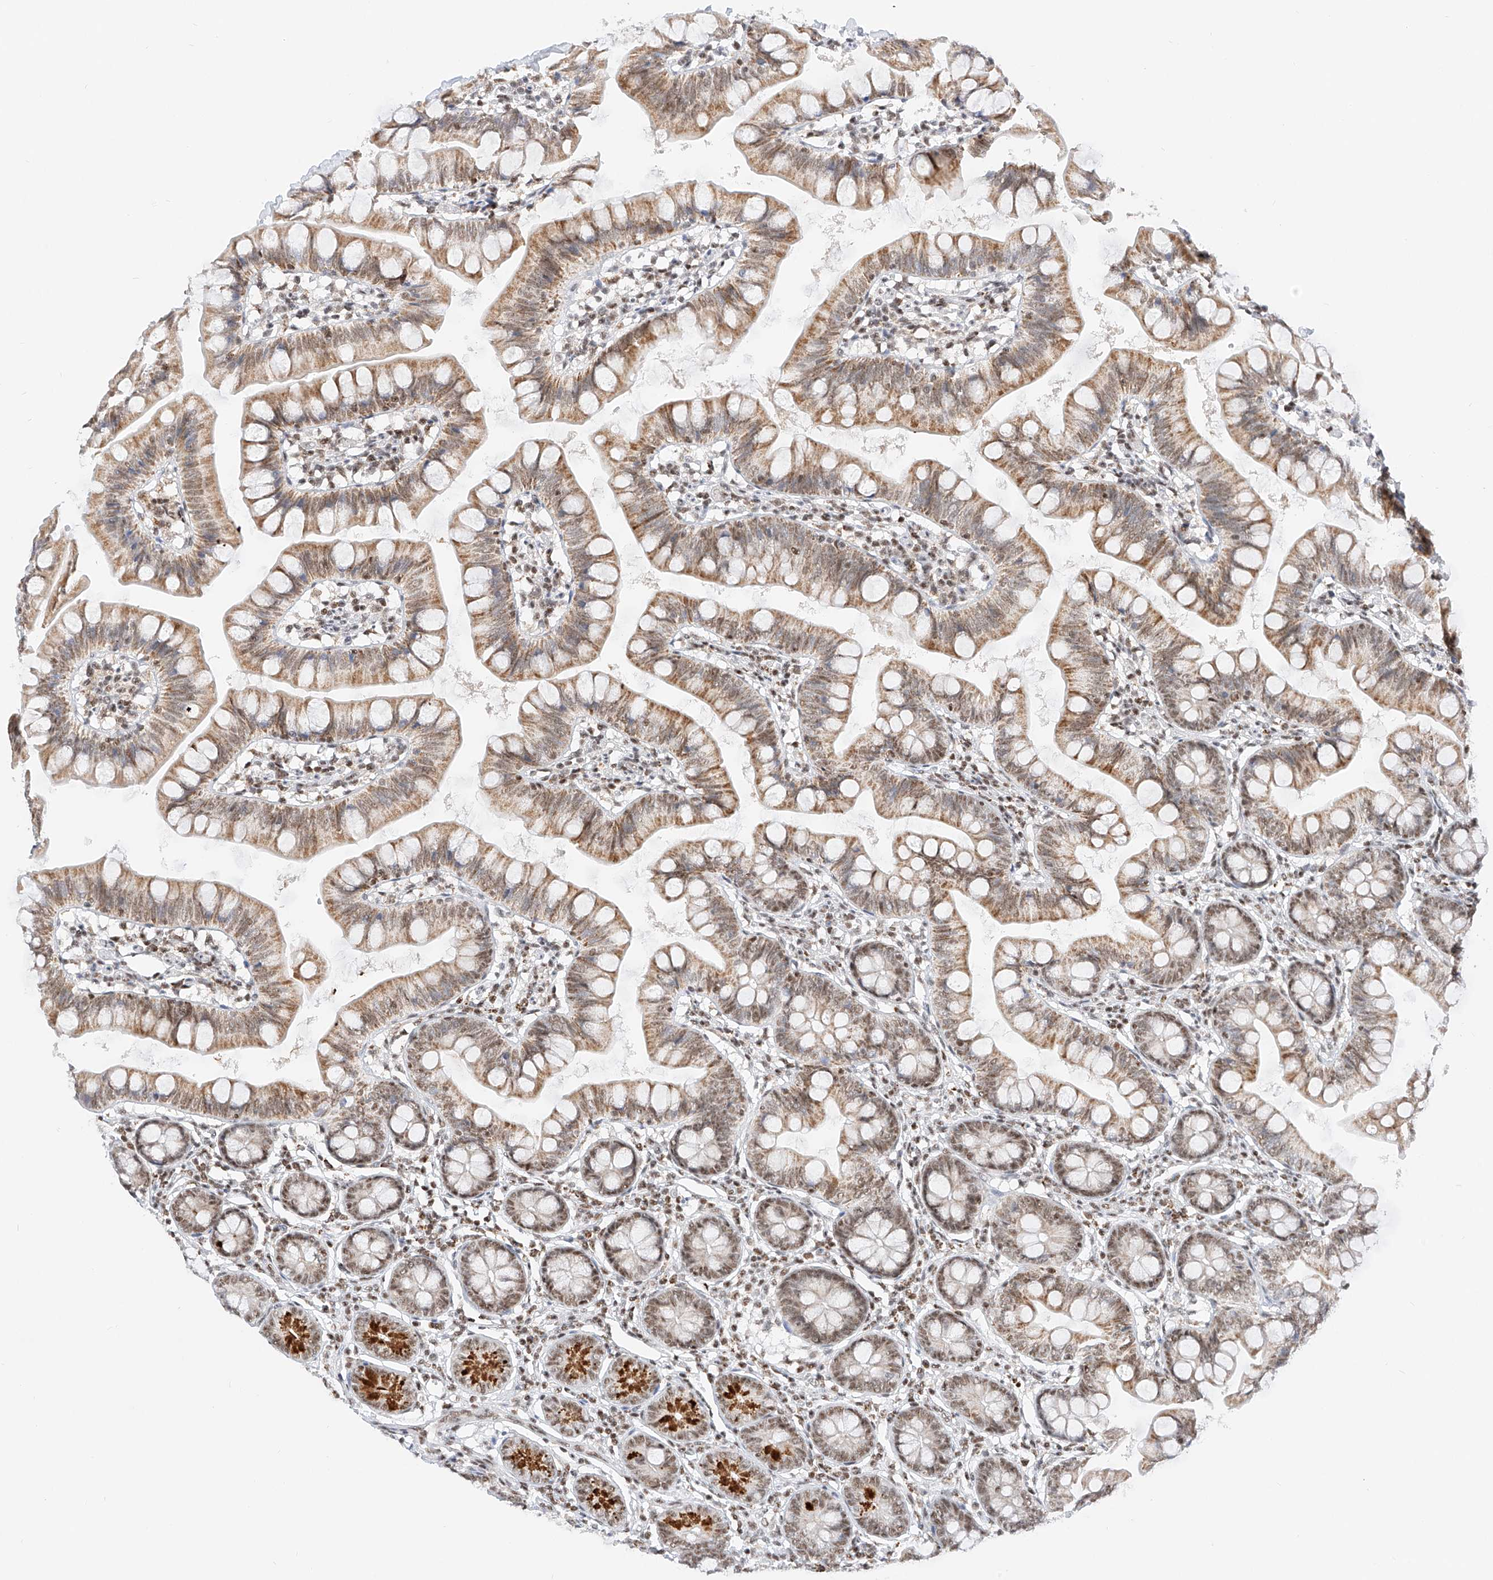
{"staining": {"intensity": "moderate", "quantity": ">75%", "location": "cytoplasmic/membranous,nuclear"}, "tissue": "small intestine", "cell_type": "Glandular cells", "image_type": "normal", "snomed": [{"axis": "morphology", "description": "Normal tissue, NOS"}, {"axis": "topography", "description": "Small intestine"}], "caption": "IHC (DAB) staining of normal human small intestine displays moderate cytoplasmic/membranous,nuclear protein expression in approximately >75% of glandular cells.", "gene": "NRF1", "patient": {"sex": "male", "age": 7}}